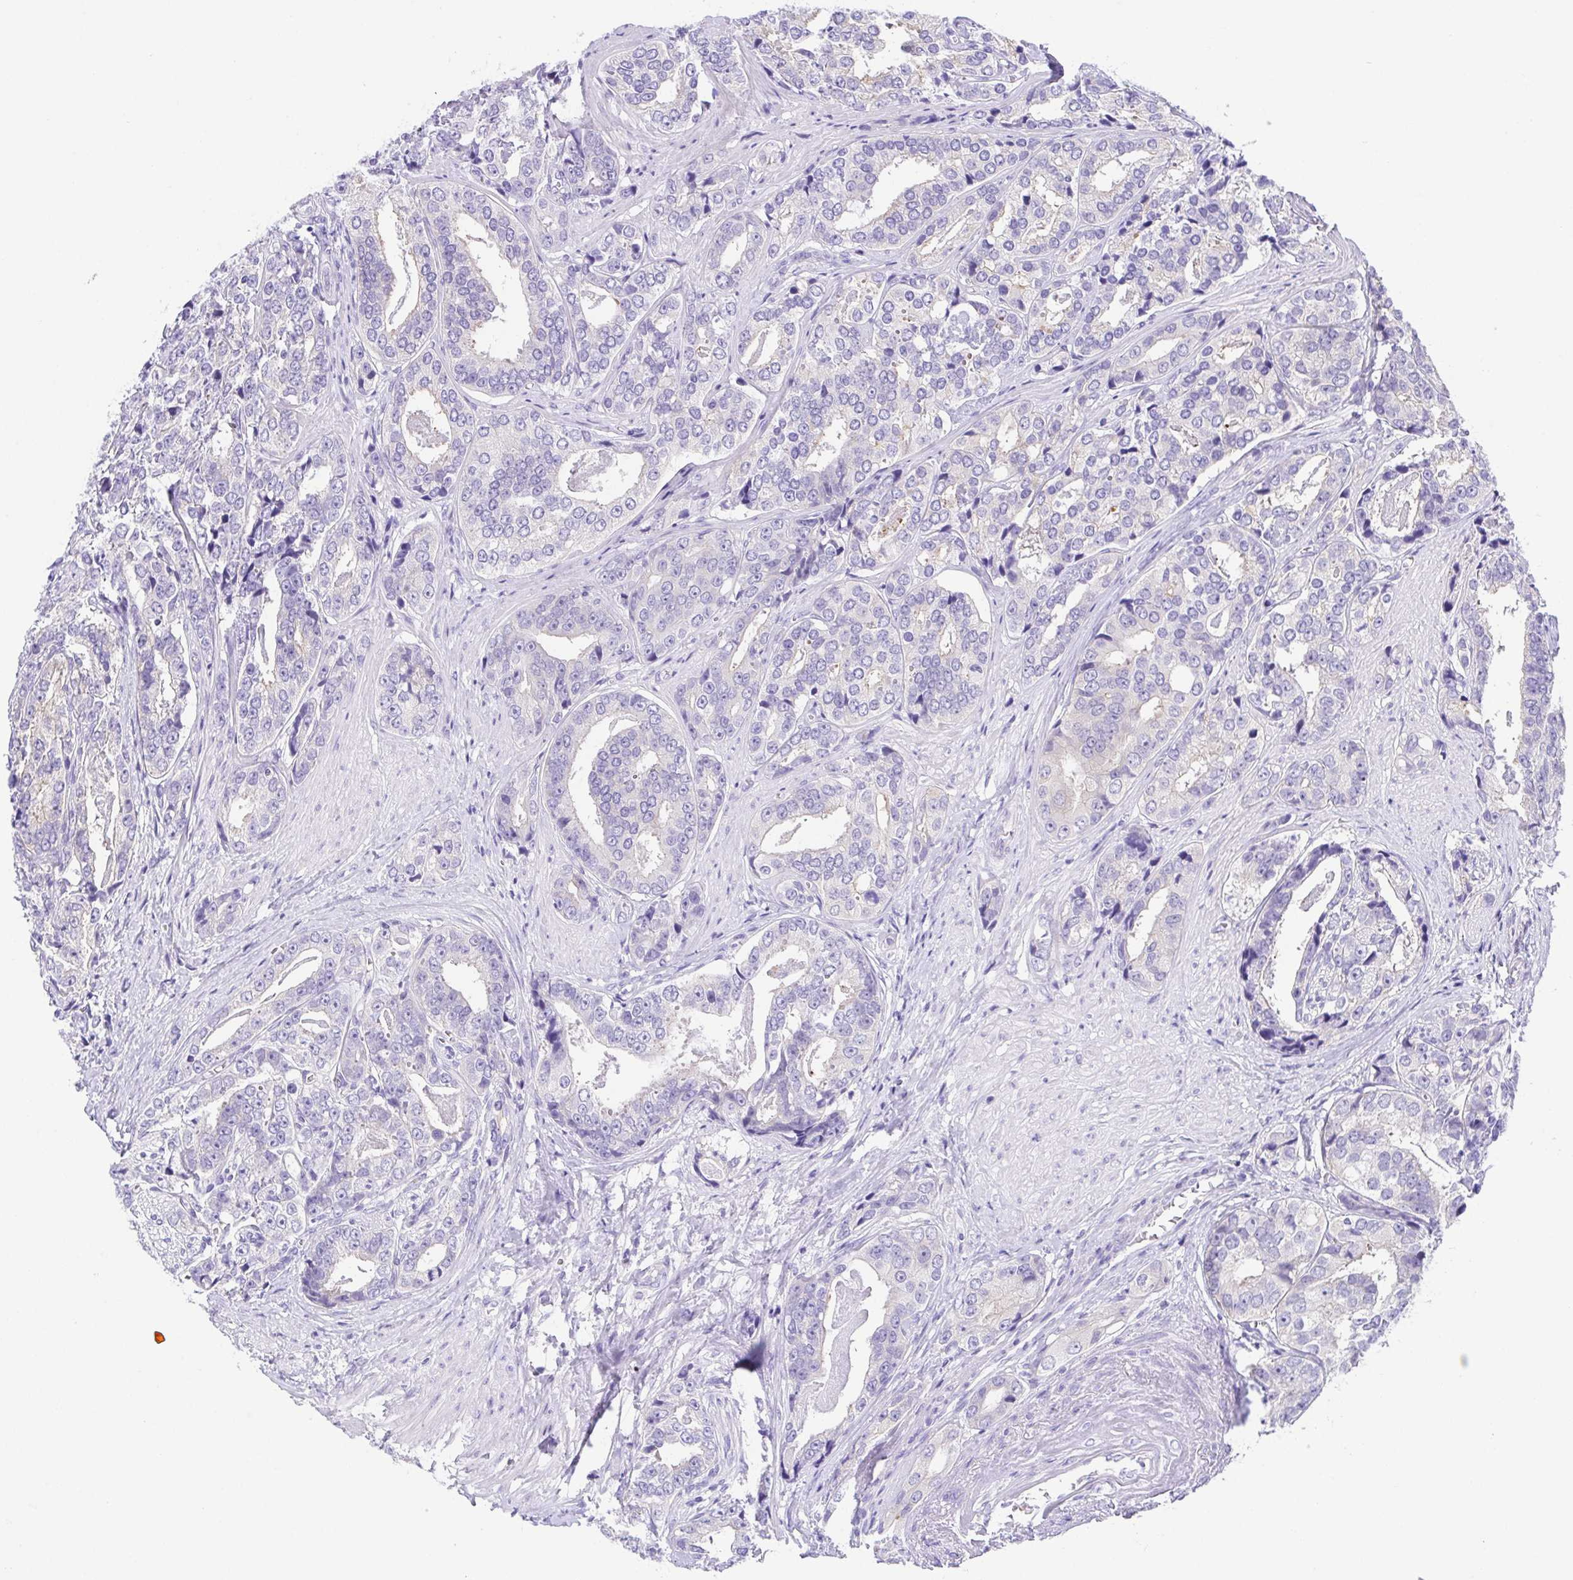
{"staining": {"intensity": "negative", "quantity": "none", "location": "none"}, "tissue": "prostate cancer", "cell_type": "Tumor cells", "image_type": "cancer", "snomed": [{"axis": "morphology", "description": "Adenocarcinoma, High grade"}, {"axis": "topography", "description": "Prostate"}], "caption": "High power microscopy histopathology image of an immunohistochemistry (IHC) photomicrograph of adenocarcinoma (high-grade) (prostate), revealing no significant expression in tumor cells.", "gene": "LUZP4", "patient": {"sex": "male", "age": 71}}